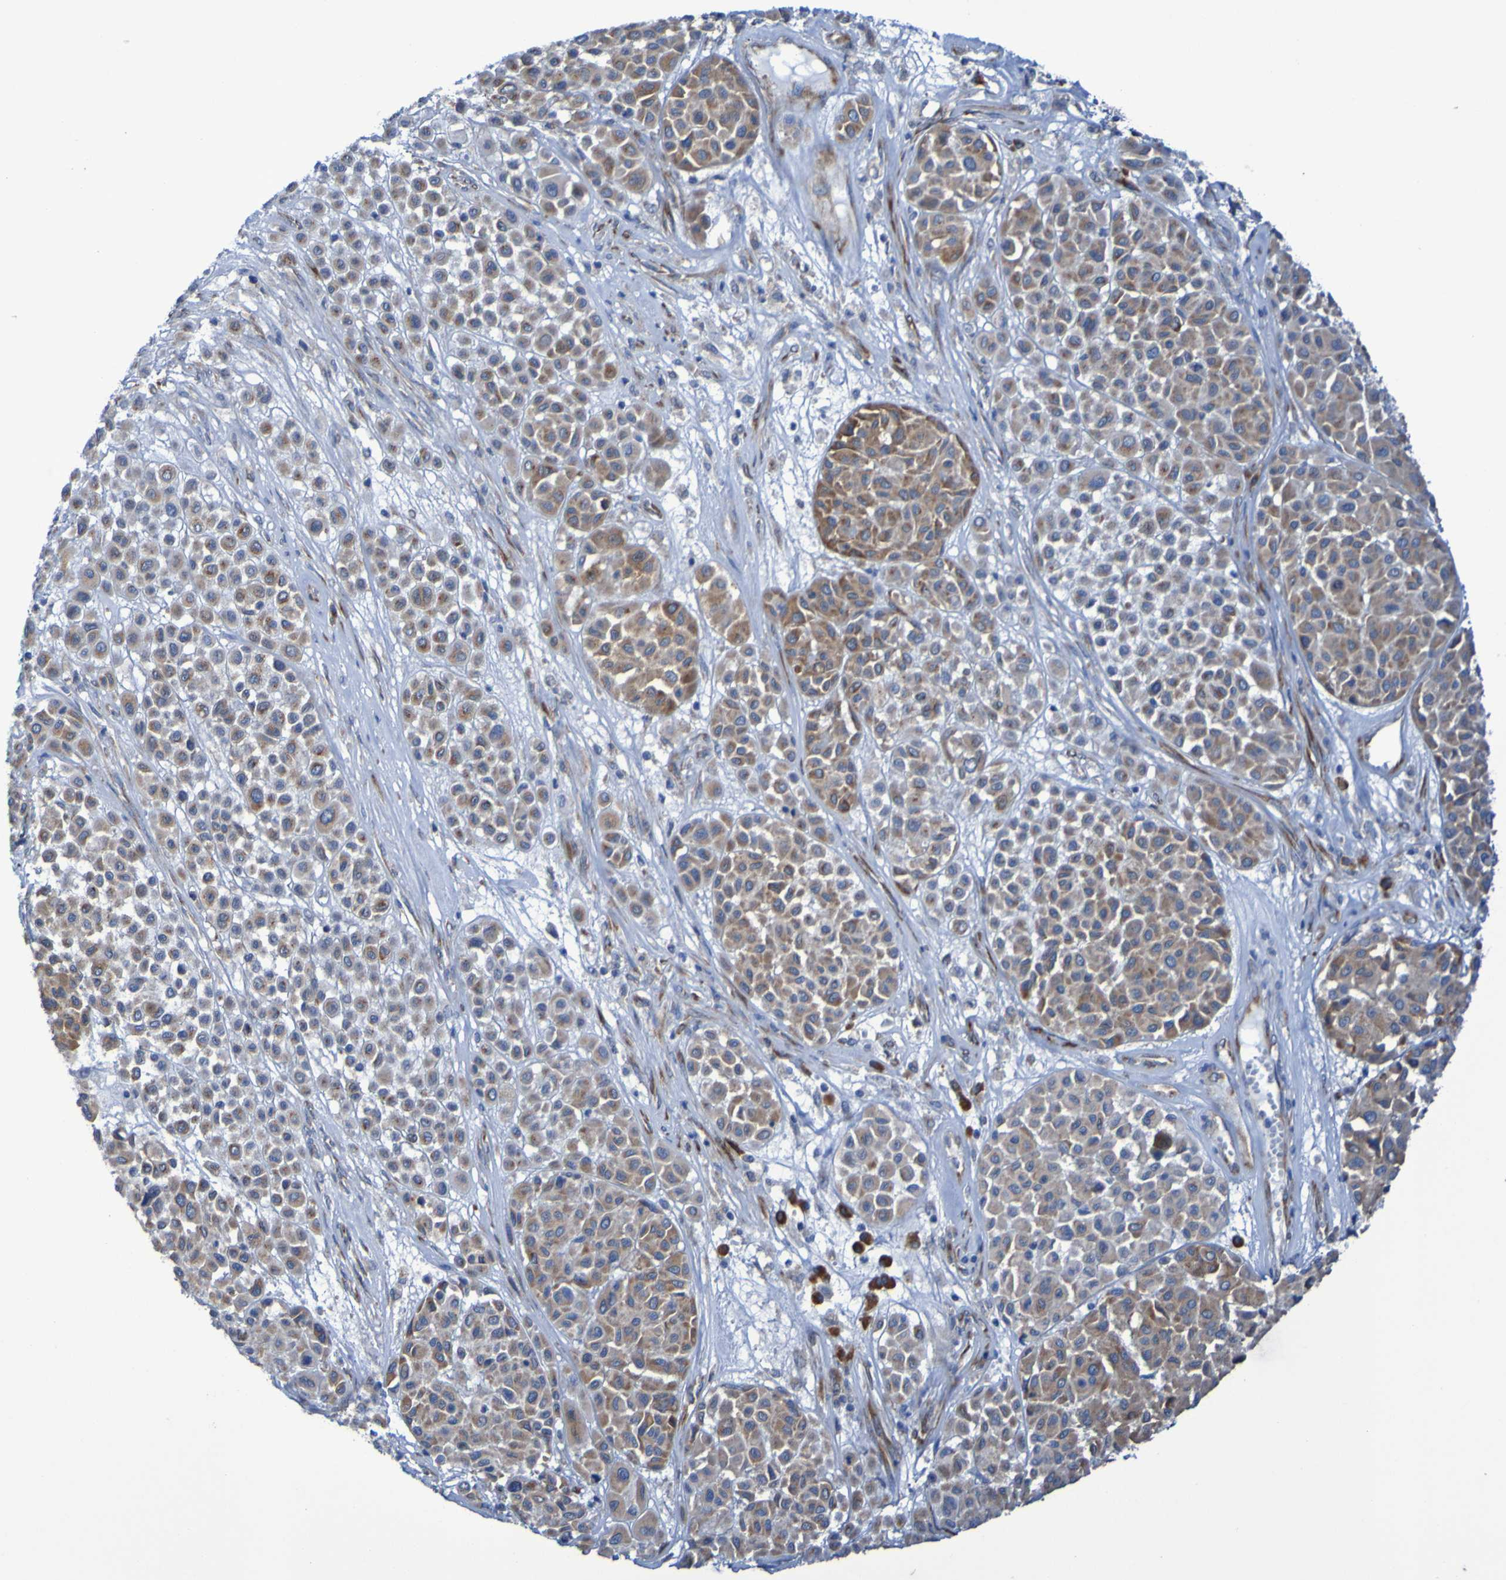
{"staining": {"intensity": "weak", "quantity": ">75%", "location": "cytoplasmic/membranous"}, "tissue": "melanoma", "cell_type": "Tumor cells", "image_type": "cancer", "snomed": [{"axis": "morphology", "description": "Malignant melanoma, Metastatic site"}, {"axis": "topography", "description": "Soft tissue"}], "caption": "Immunohistochemical staining of human melanoma reveals low levels of weak cytoplasmic/membranous positivity in about >75% of tumor cells.", "gene": "FKBP3", "patient": {"sex": "male", "age": 41}}